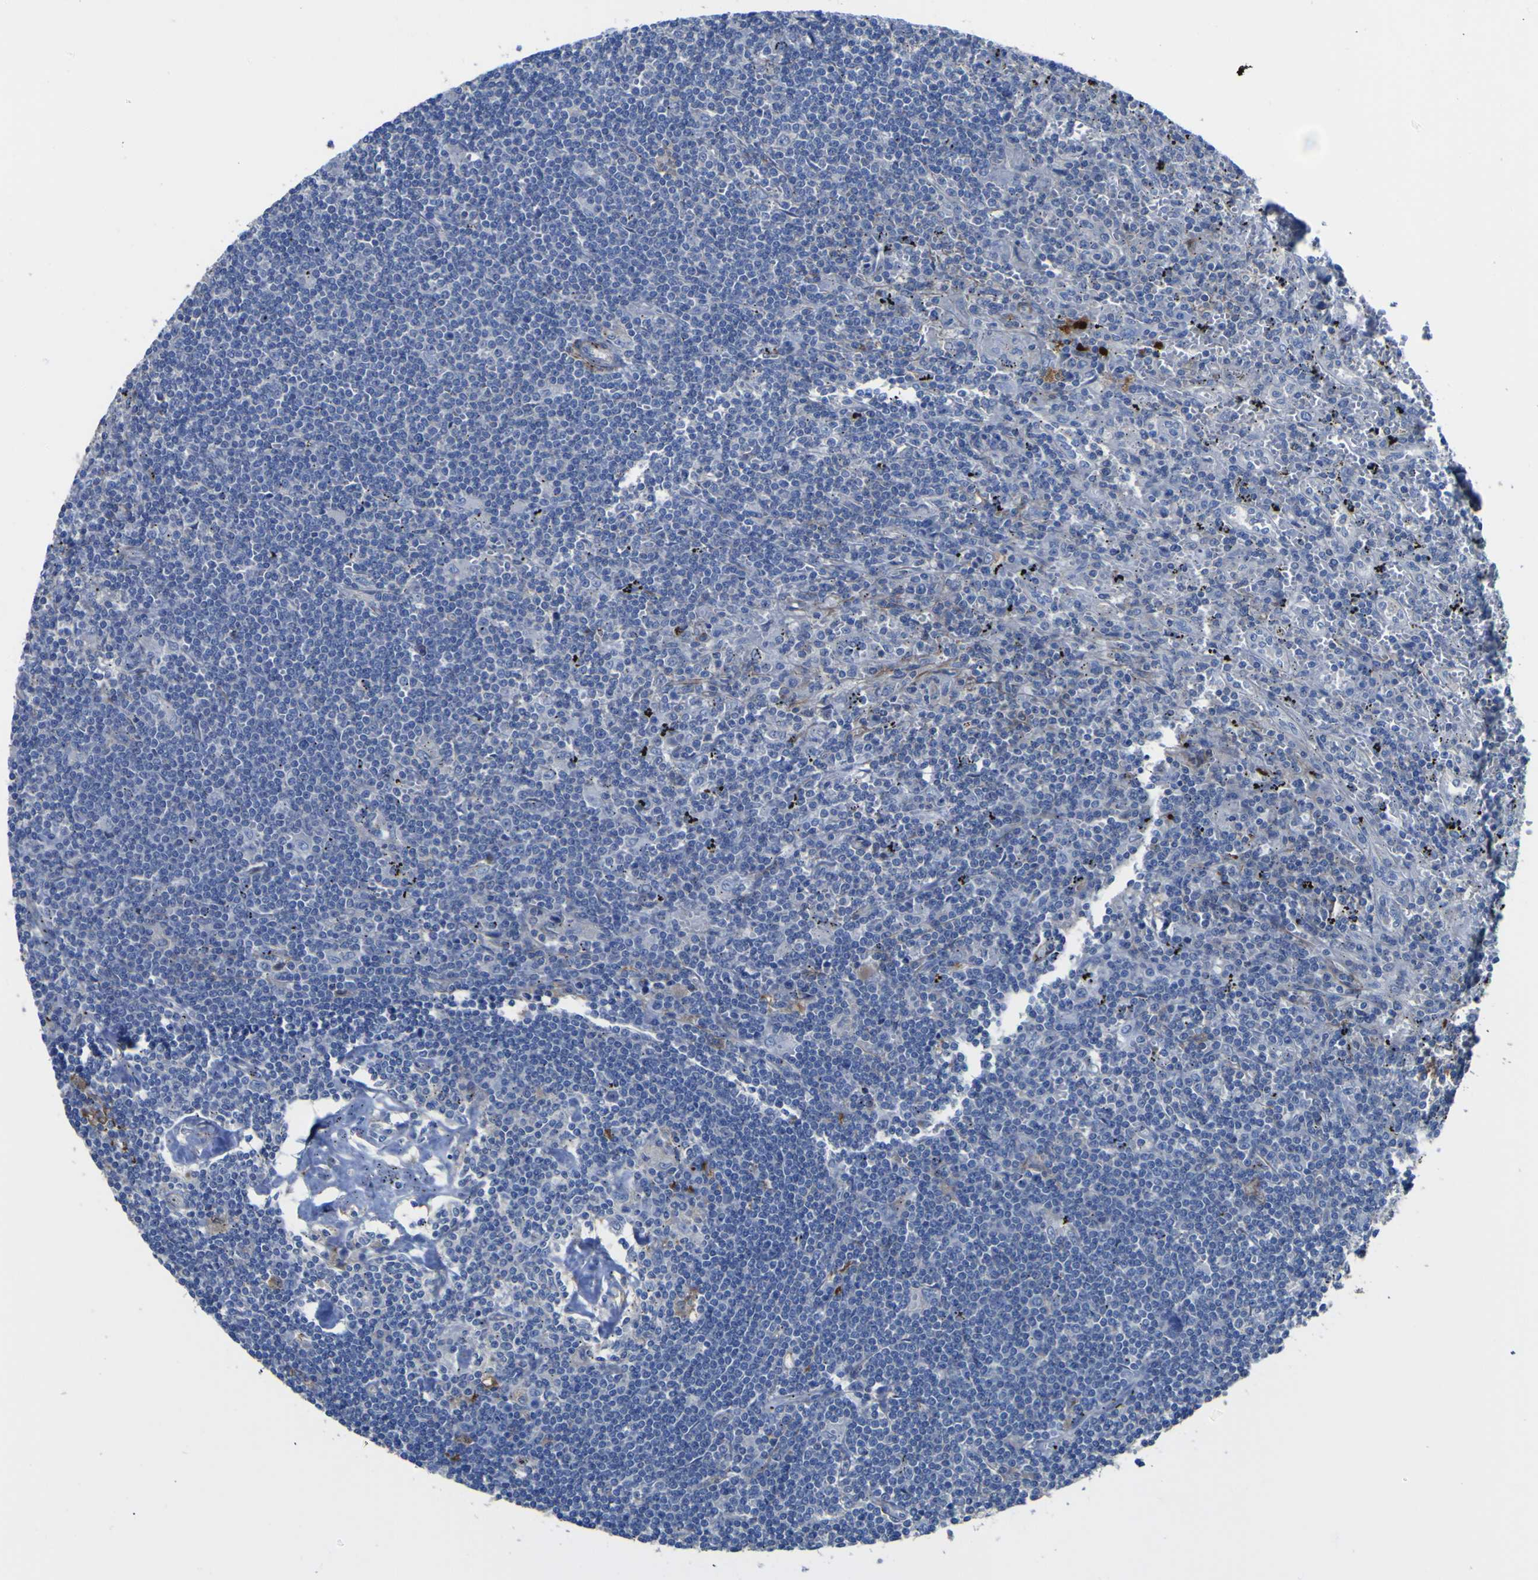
{"staining": {"intensity": "negative", "quantity": "none", "location": "none"}, "tissue": "lymphoma", "cell_type": "Tumor cells", "image_type": "cancer", "snomed": [{"axis": "morphology", "description": "Malignant lymphoma, non-Hodgkin's type, Low grade"}, {"axis": "topography", "description": "Spleen"}], "caption": "This is an immunohistochemistry (IHC) photomicrograph of lymphoma. There is no staining in tumor cells.", "gene": "AGO4", "patient": {"sex": "male", "age": 76}}